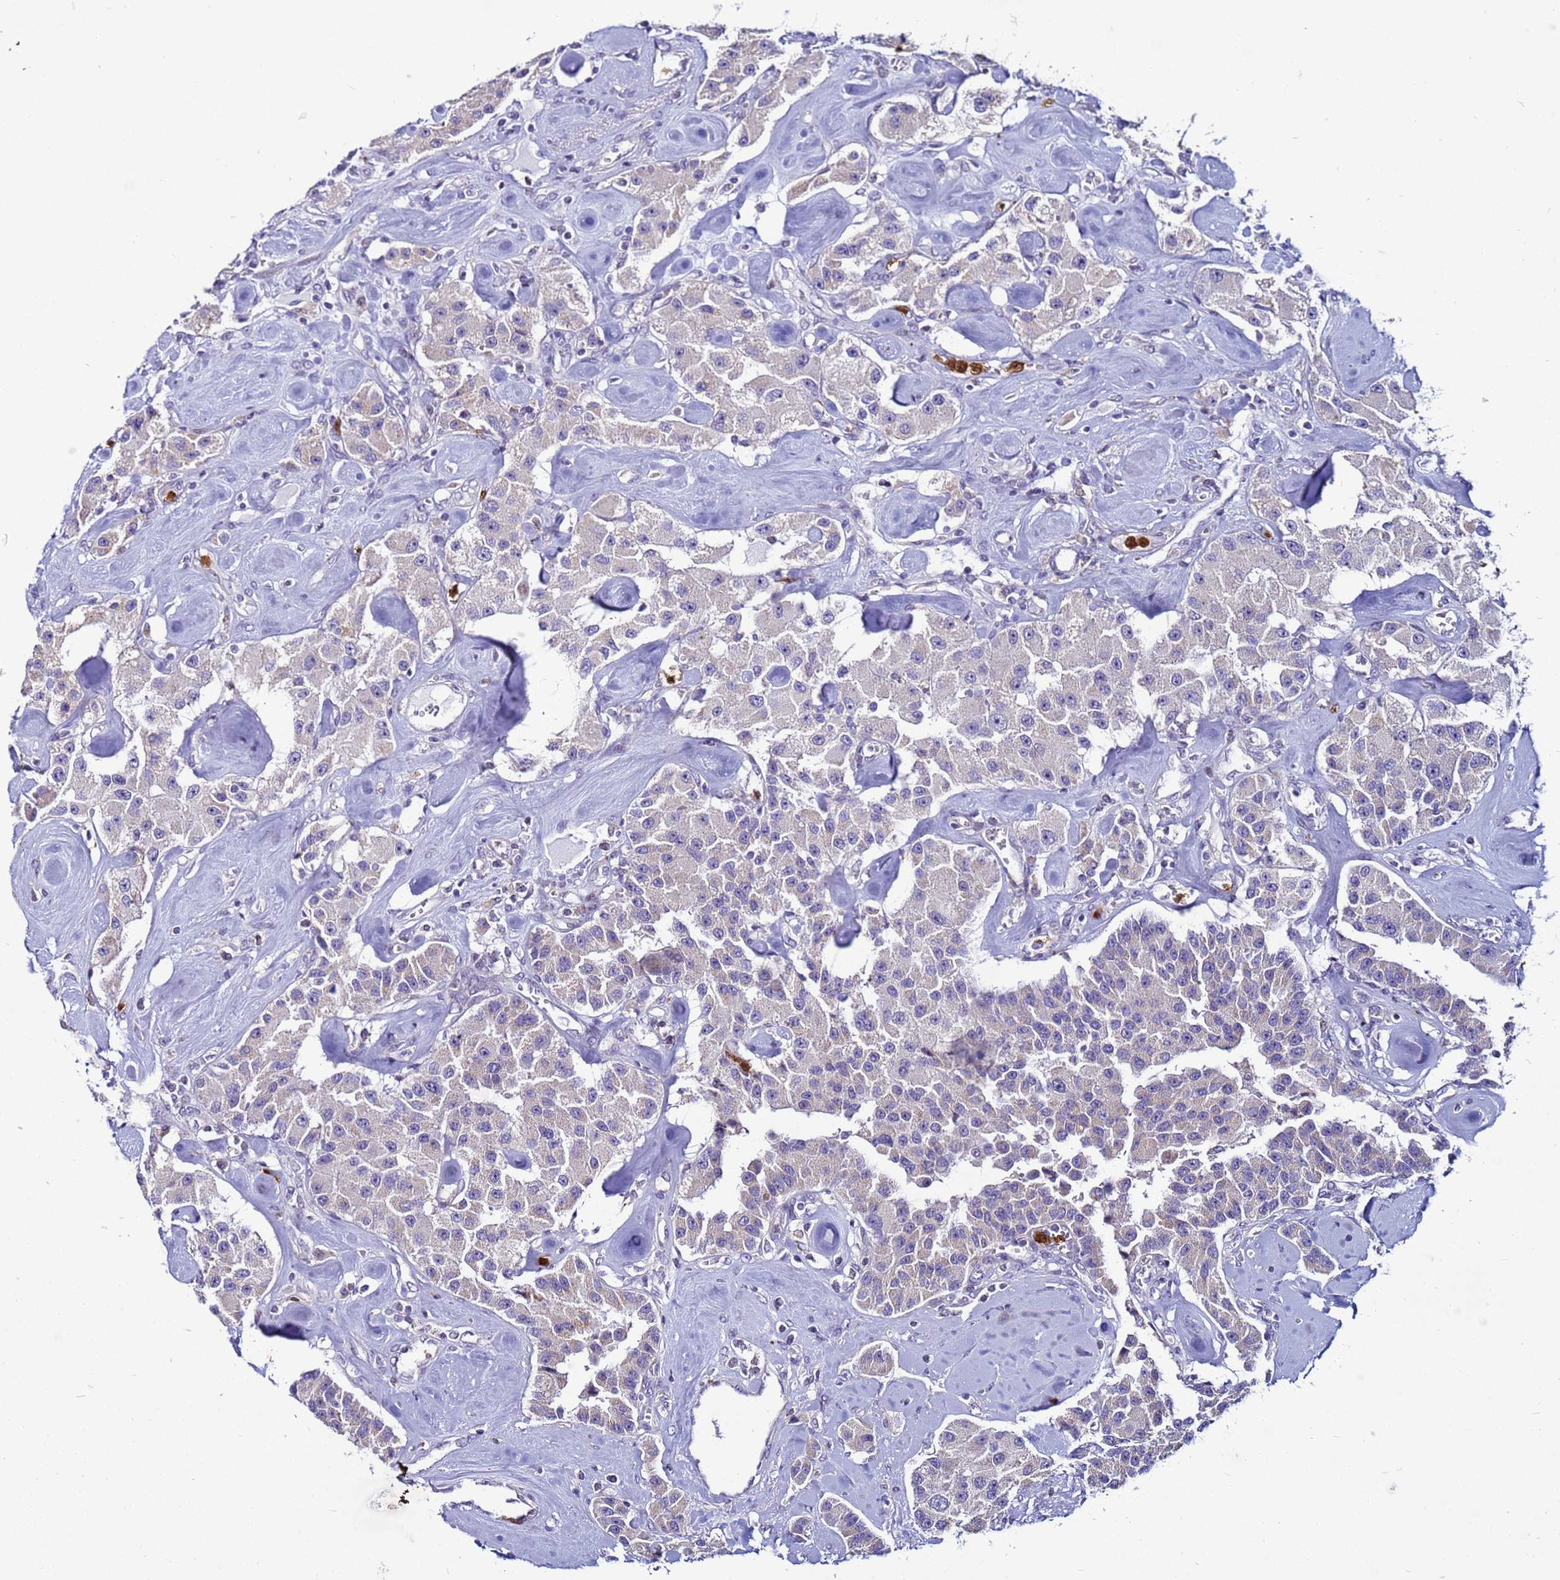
{"staining": {"intensity": "negative", "quantity": "none", "location": "none"}, "tissue": "carcinoid", "cell_type": "Tumor cells", "image_type": "cancer", "snomed": [{"axis": "morphology", "description": "Carcinoid, malignant, NOS"}, {"axis": "topography", "description": "Pancreas"}], "caption": "Immunohistochemical staining of carcinoid displays no significant expression in tumor cells.", "gene": "VPS4B", "patient": {"sex": "male", "age": 41}}